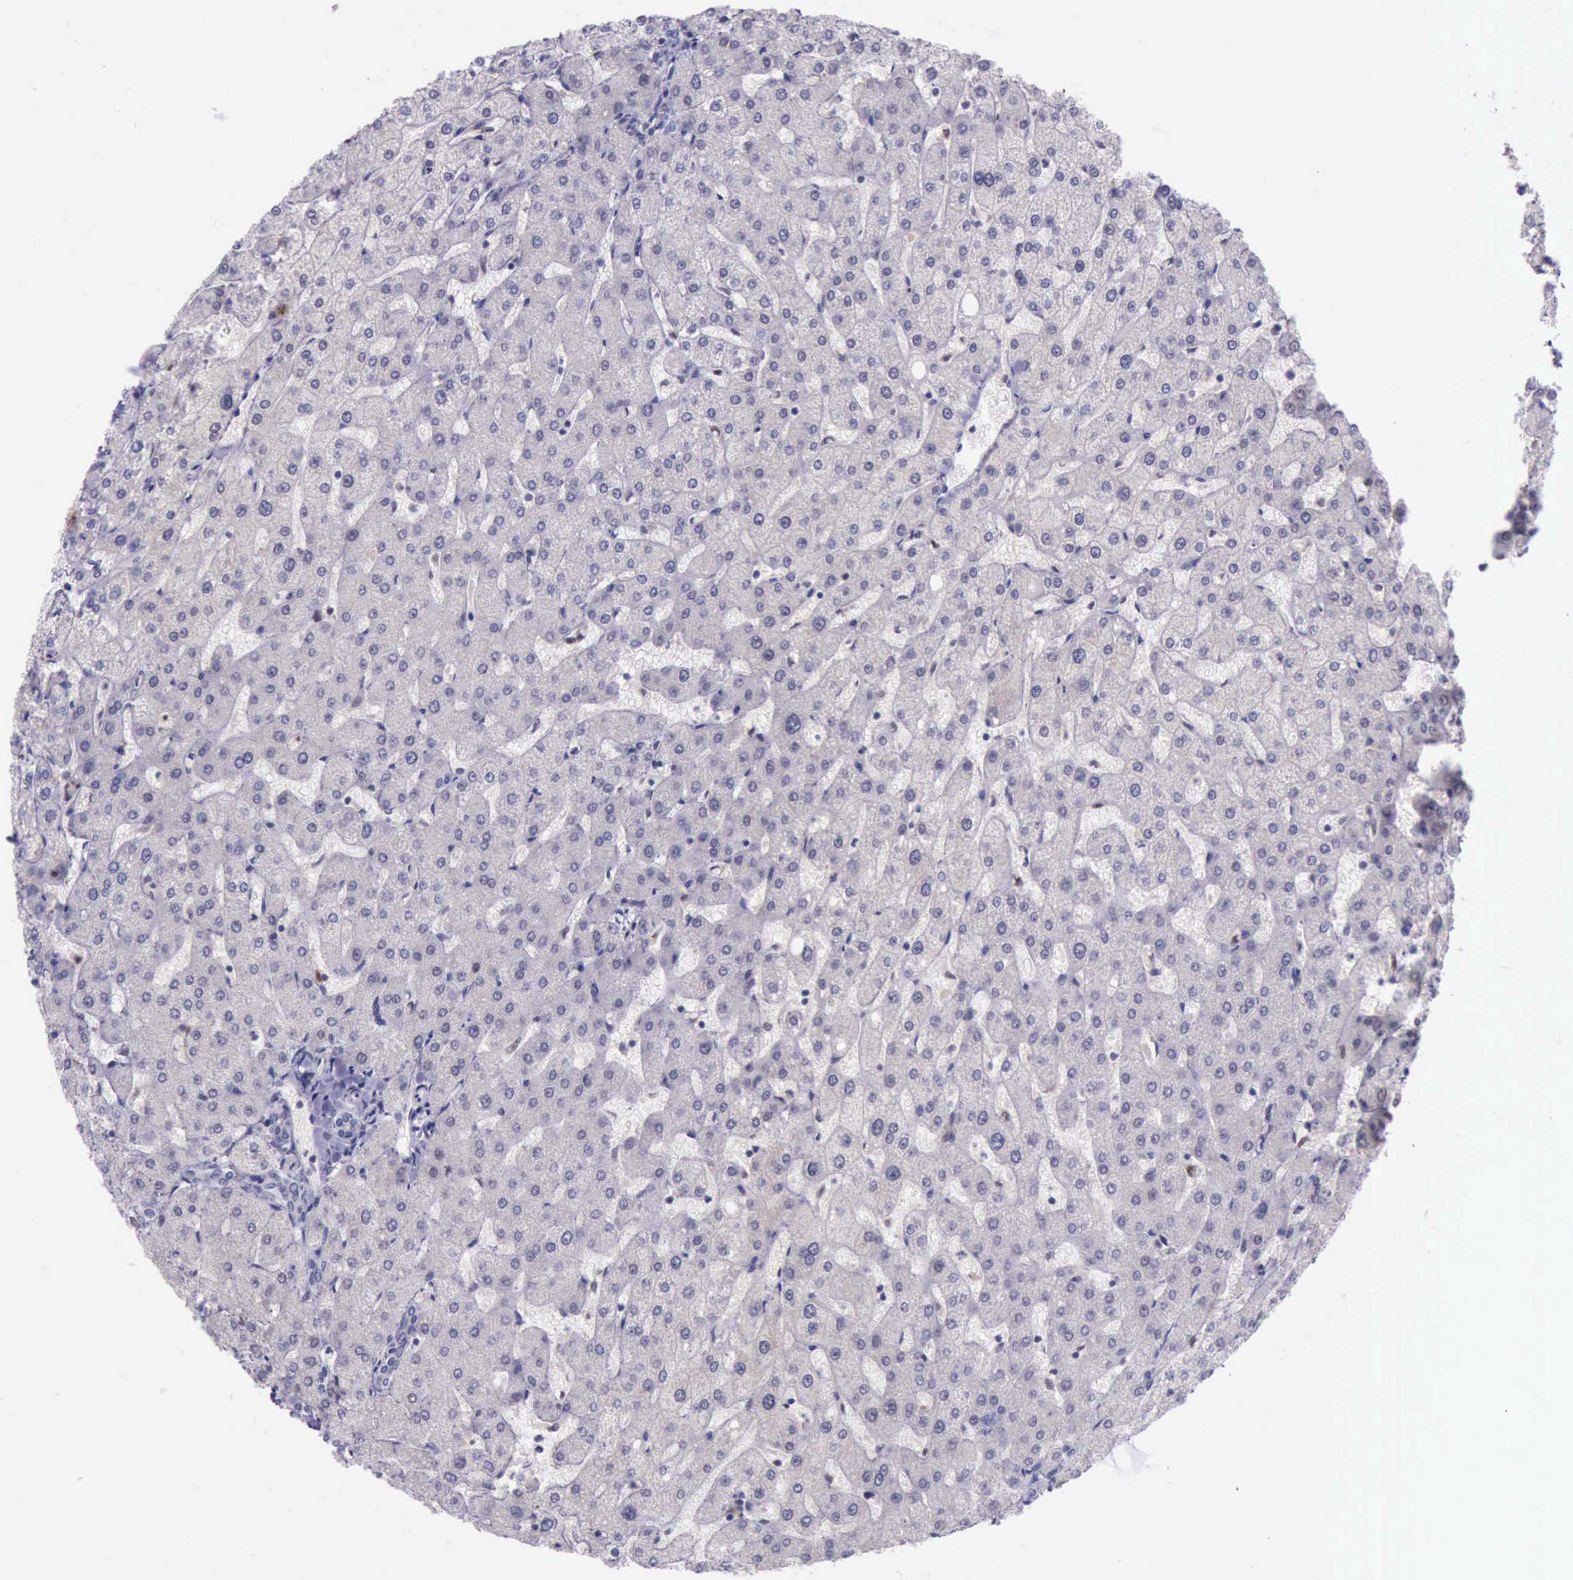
{"staining": {"intensity": "negative", "quantity": "none", "location": "none"}, "tissue": "liver", "cell_type": "Cholangiocytes", "image_type": "normal", "snomed": [{"axis": "morphology", "description": "Normal tissue, NOS"}, {"axis": "topography", "description": "Liver"}], "caption": "Image shows no protein staining in cholangiocytes of unremarkable liver.", "gene": "PARP1", "patient": {"sex": "male", "age": 67}}